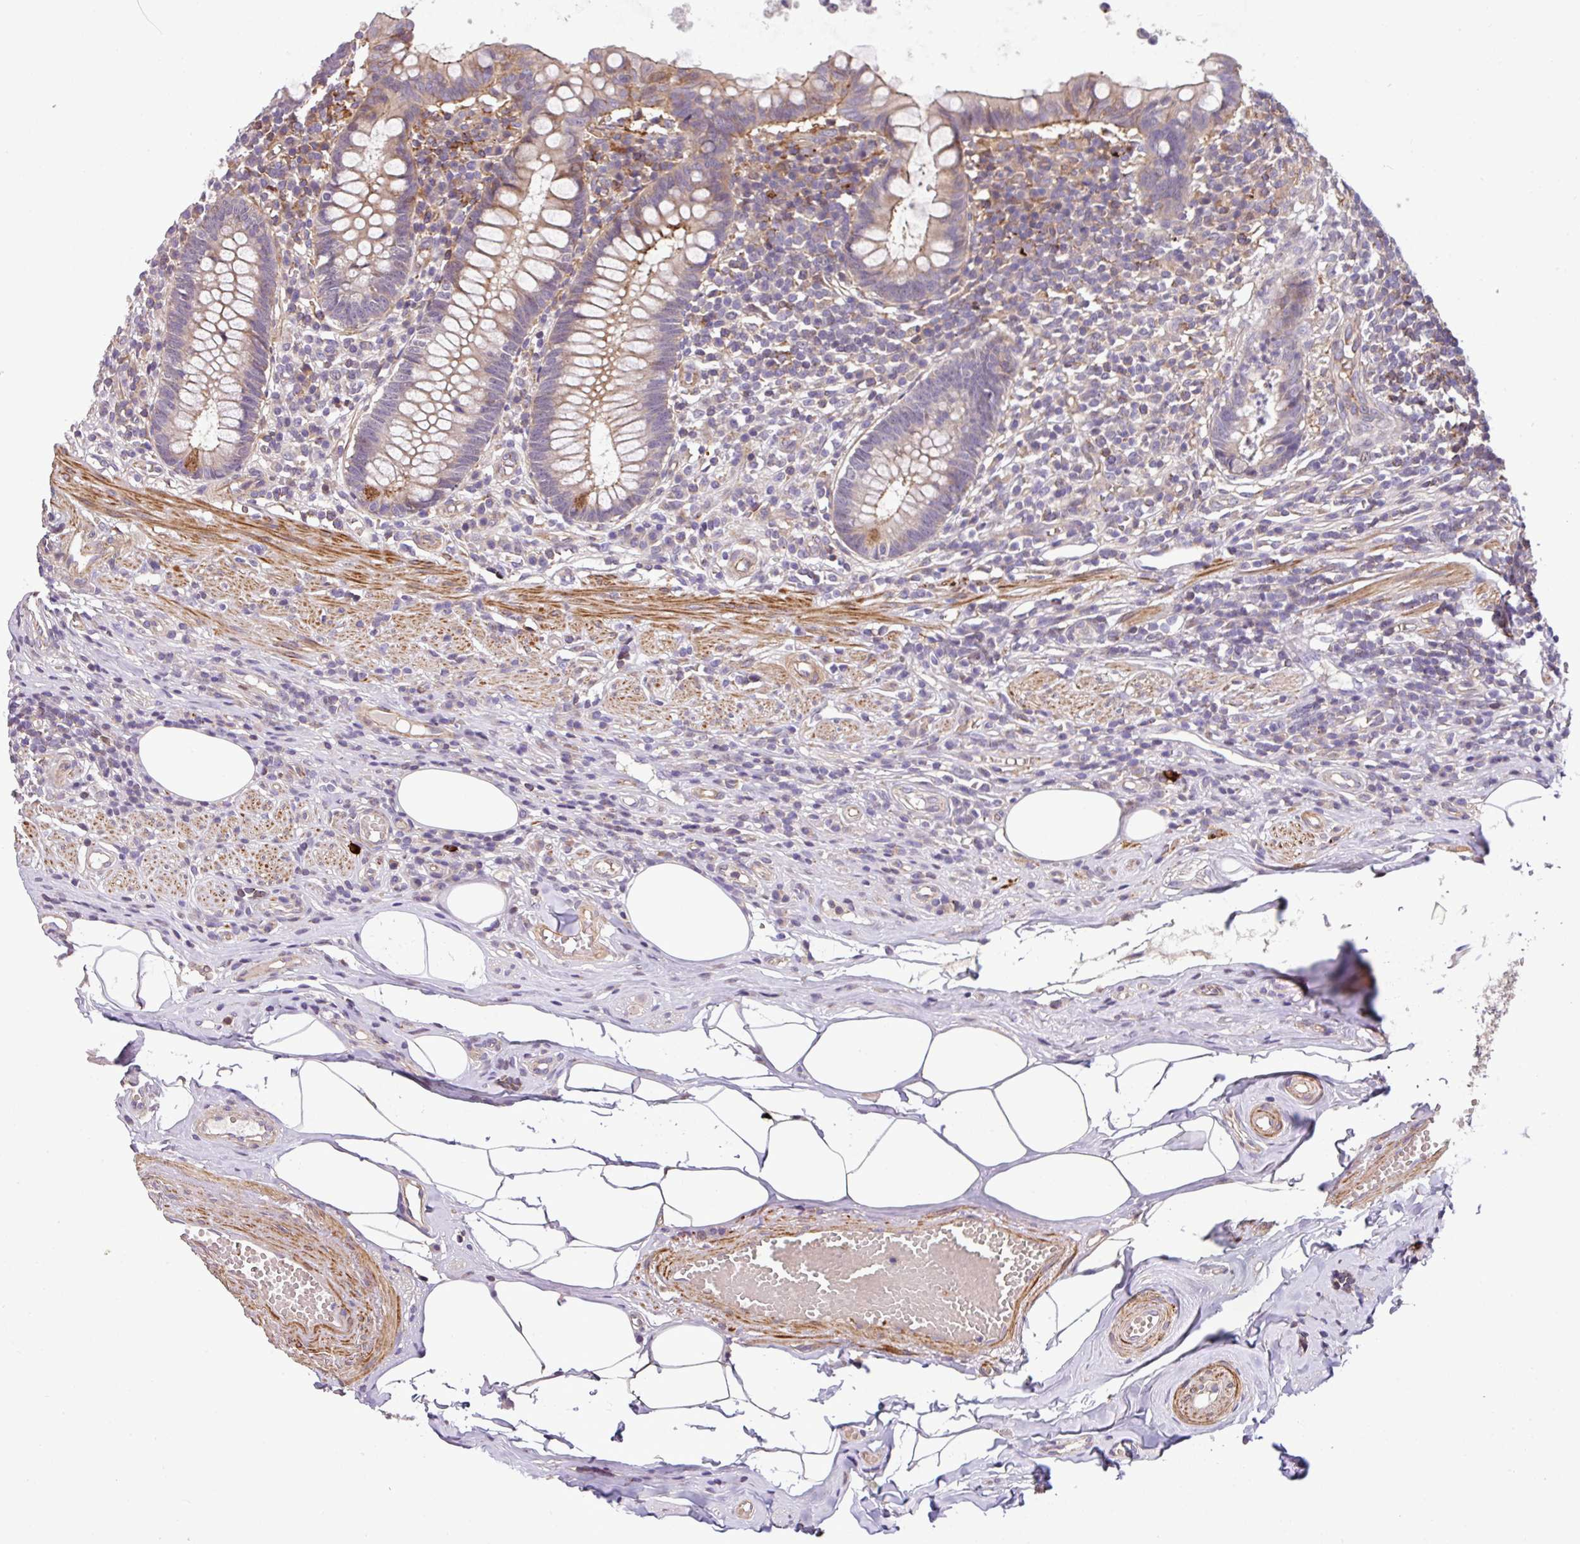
{"staining": {"intensity": "moderate", "quantity": "<25%", "location": "cytoplasmic/membranous"}, "tissue": "appendix", "cell_type": "Glandular cells", "image_type": "normal", "snomed": [{"axis": "morphology", "description": "Normal tissue, NOS"}, {"axis": "topography", "description": "Appendix"}], "caption": "The photomicrograph reveals staining of unremarkable appendix, revealing moderate cytoplasmic/membranous protein expression (brown color) within glandular cells.", "gene": "CASS4", "patient": {"sex": "female", "age": 56}}